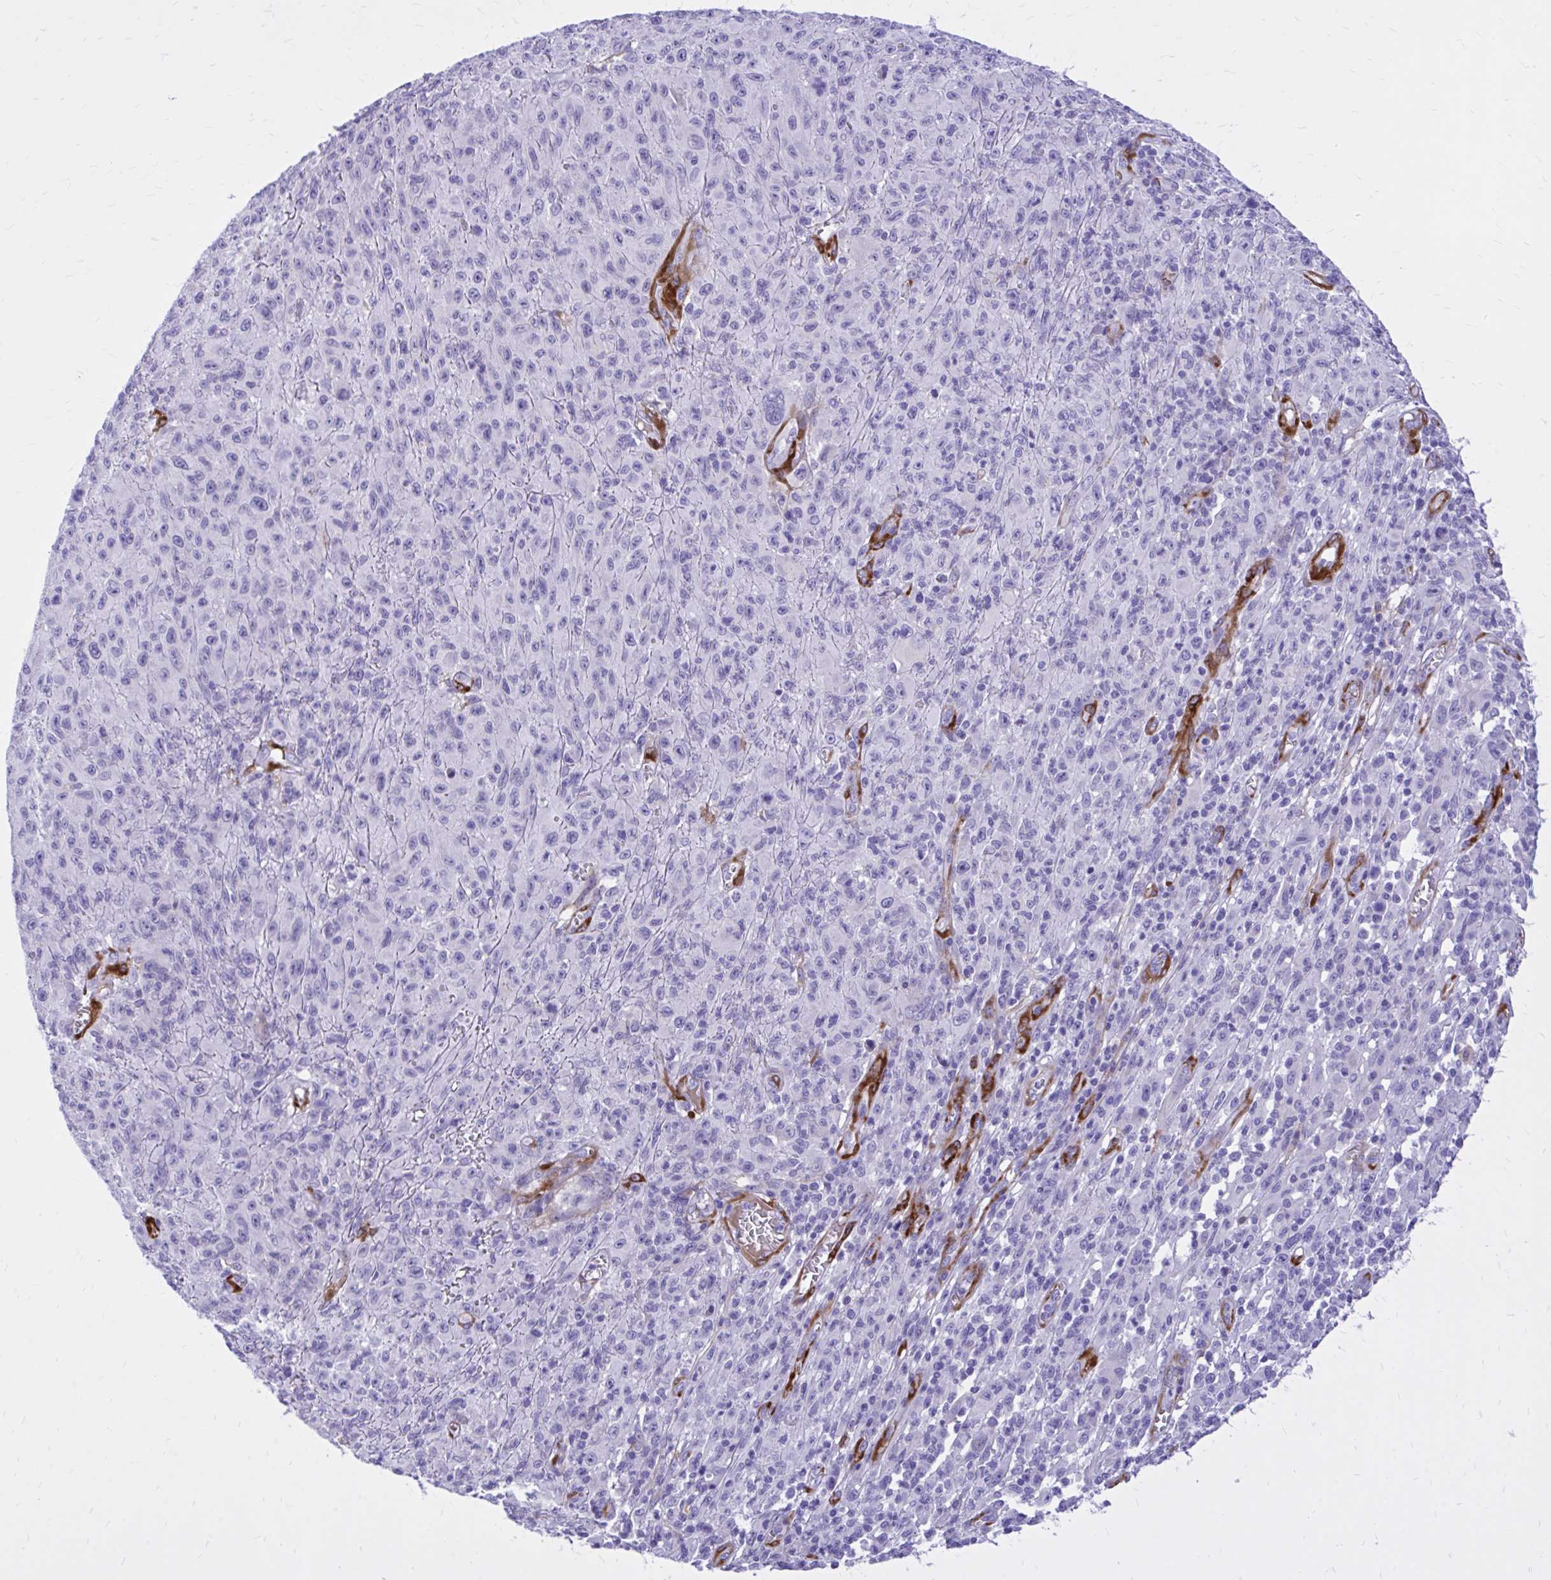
{"staining": {"intensity": "negative", "quantity": "none", "location": "none"}, "tissue": "melanoma", "cell_type": "Tumor cells", "image_type": "cancer", "snomed": [{"axis": "morphology", "description": "Malignant melanoma, NOS"}, {"axis": "topography", "description": "Skin"}], "caption": "Immunohistochemical staining of melanoma demonstrates no significant staining in tumor cells. (IHC, brightfield microscopy, high magnification).", "gene": "EPB41L1", "patient": {"sex": "male", "age": 46}}